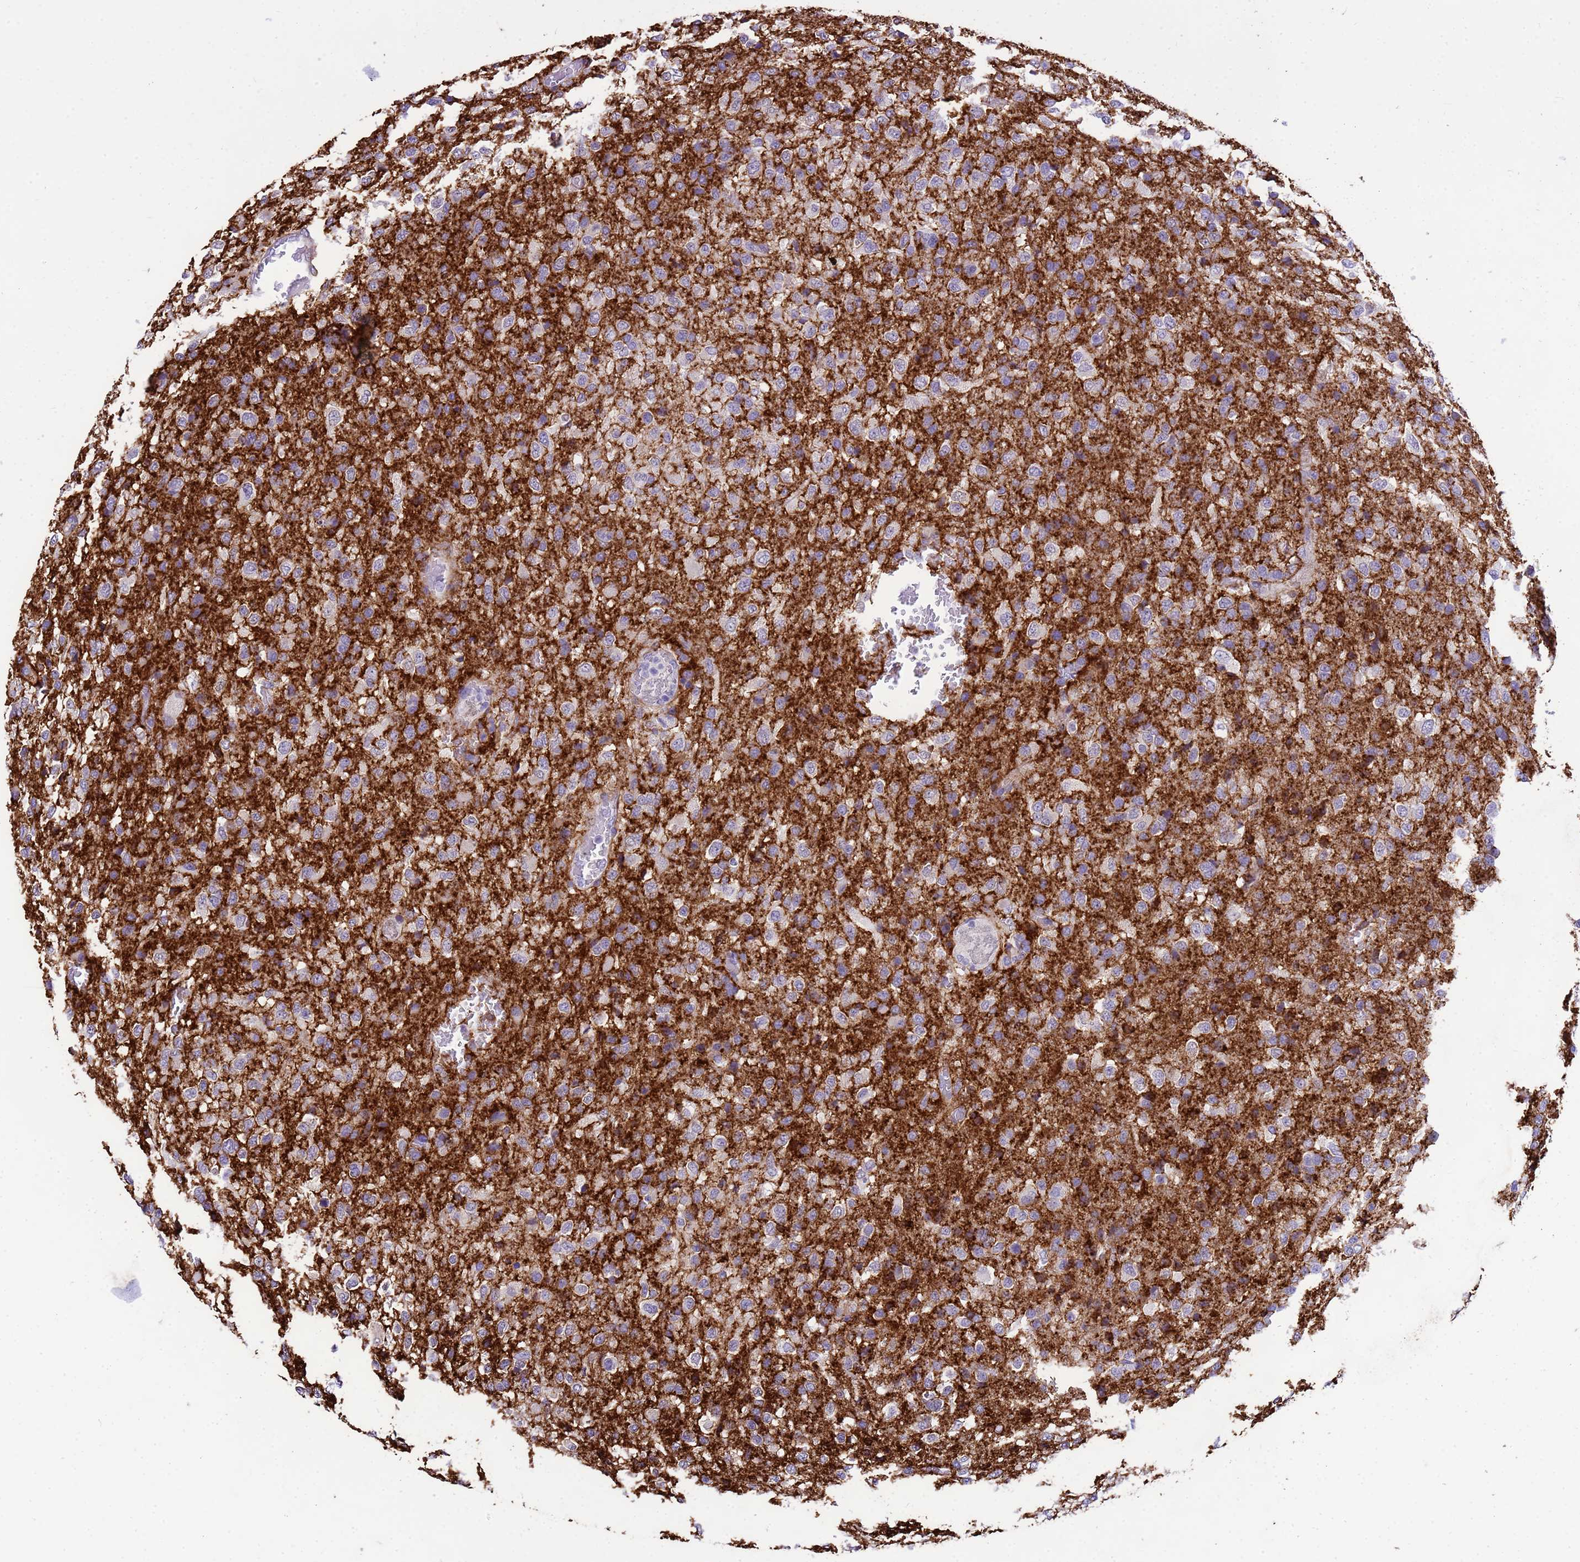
{"staining": {"intensity": "negative", "quantity": "none", "location": "none"}, "tissue": "glioma", "cell_type": "Tumor cells", "image_type": "cancer", "snomed": [{"axis": "morphology", "description": "Glioma, malignant, High grade"}, {"axis": "topography", "description": "Brain"}], "caption": "There is no significant positivity in tumor cells of glioma.", "gene": "P2RX7", "patient": {"sex": "female", "age": 74}}